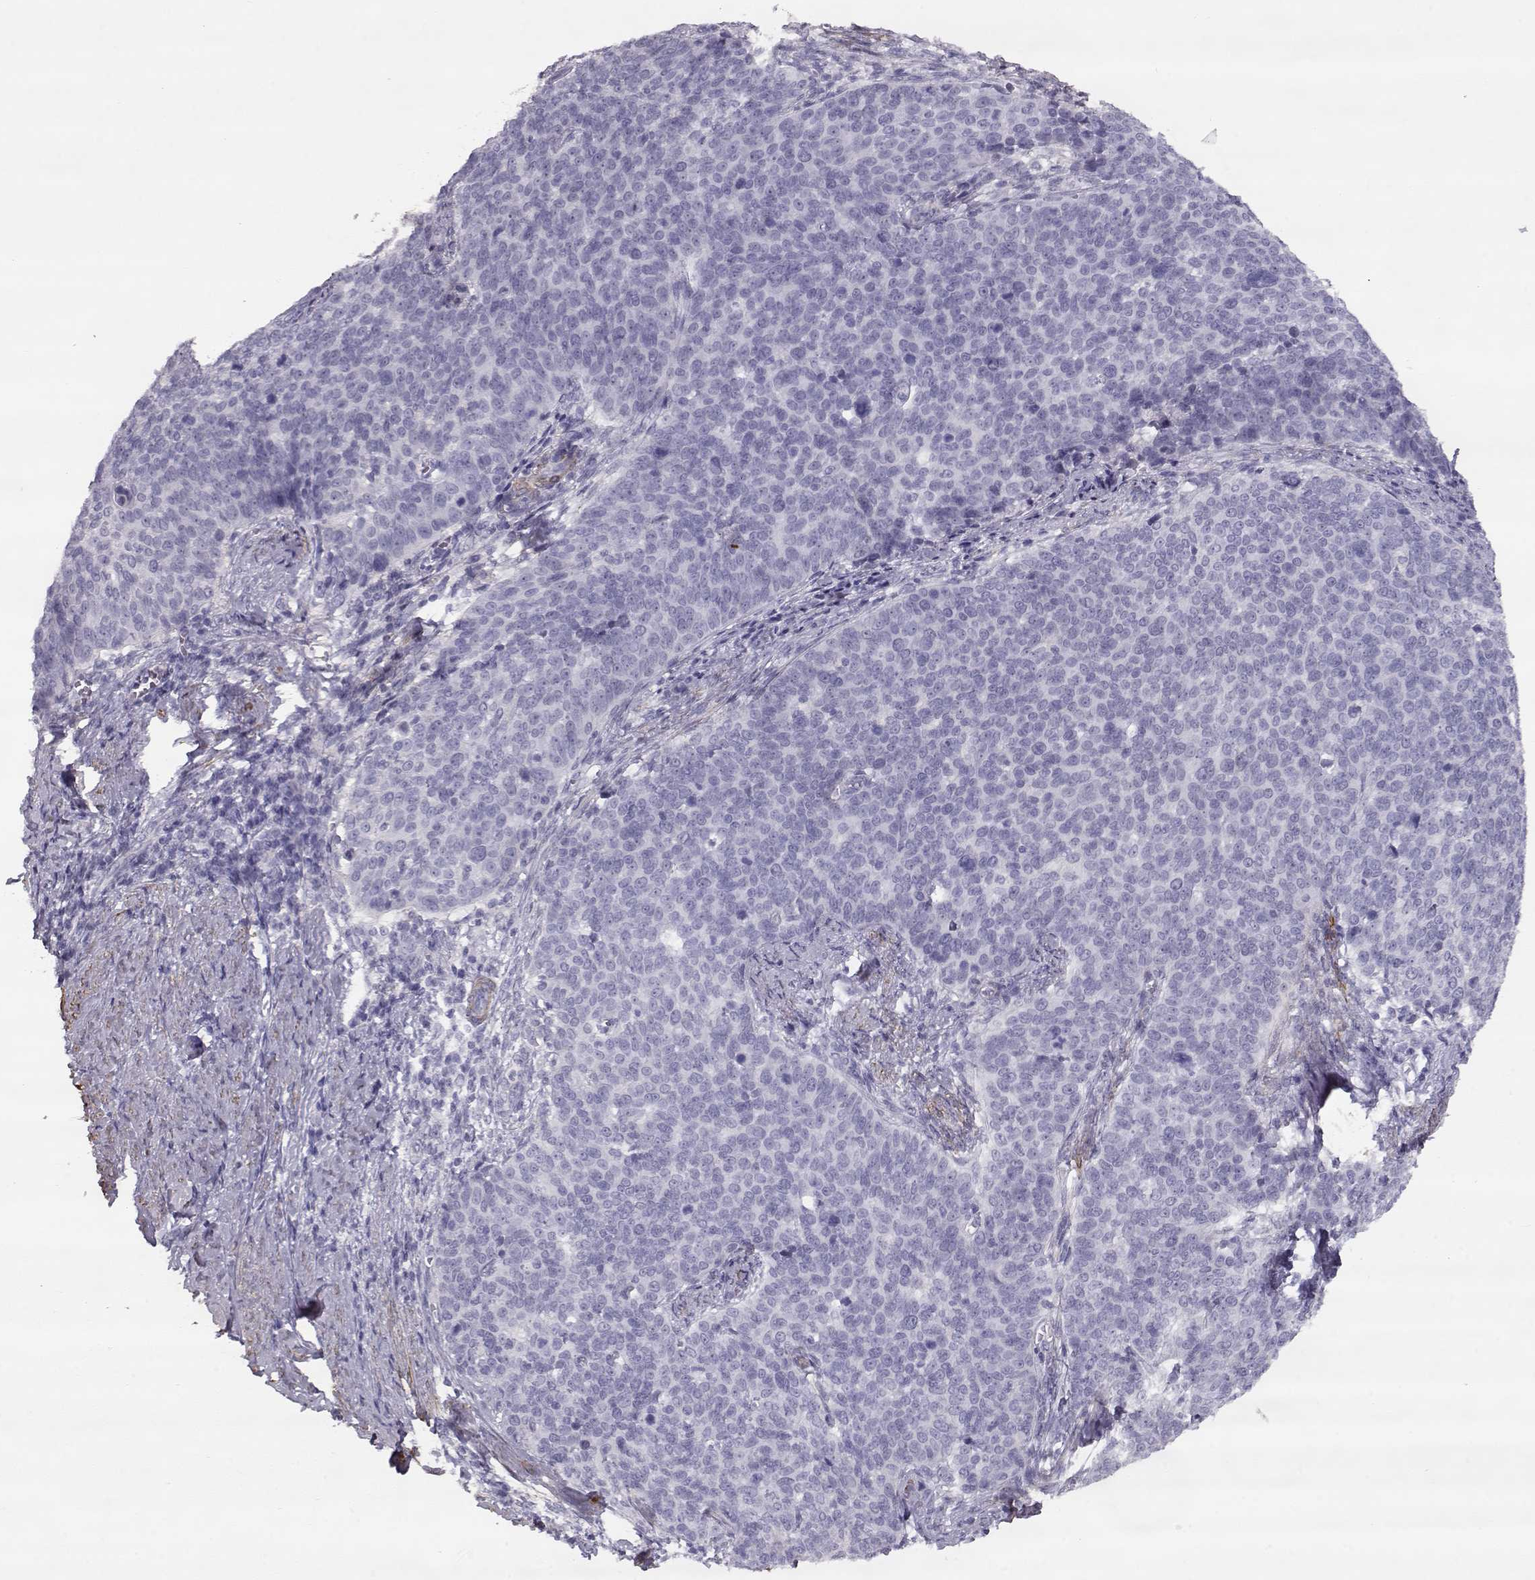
{"staining": {"intensity": "negative", "quantity": "none", "location": "none"}, "tissue": "cervical cancer", "cell_type": "Tumor cells", "image_type": "cancer", "snomed": [{"axis": "morphology", "description": "Squamous cell carcinoma, NOS"}, {"axis": "topography", "description": "Cervix"}], "caption": "The micrograph shows no significant expression in tumor cells of cervical cancer (squamous cell carcinoma).", "gene": "SLITRK3", "patient": {"sex": "female", "age": 39}}